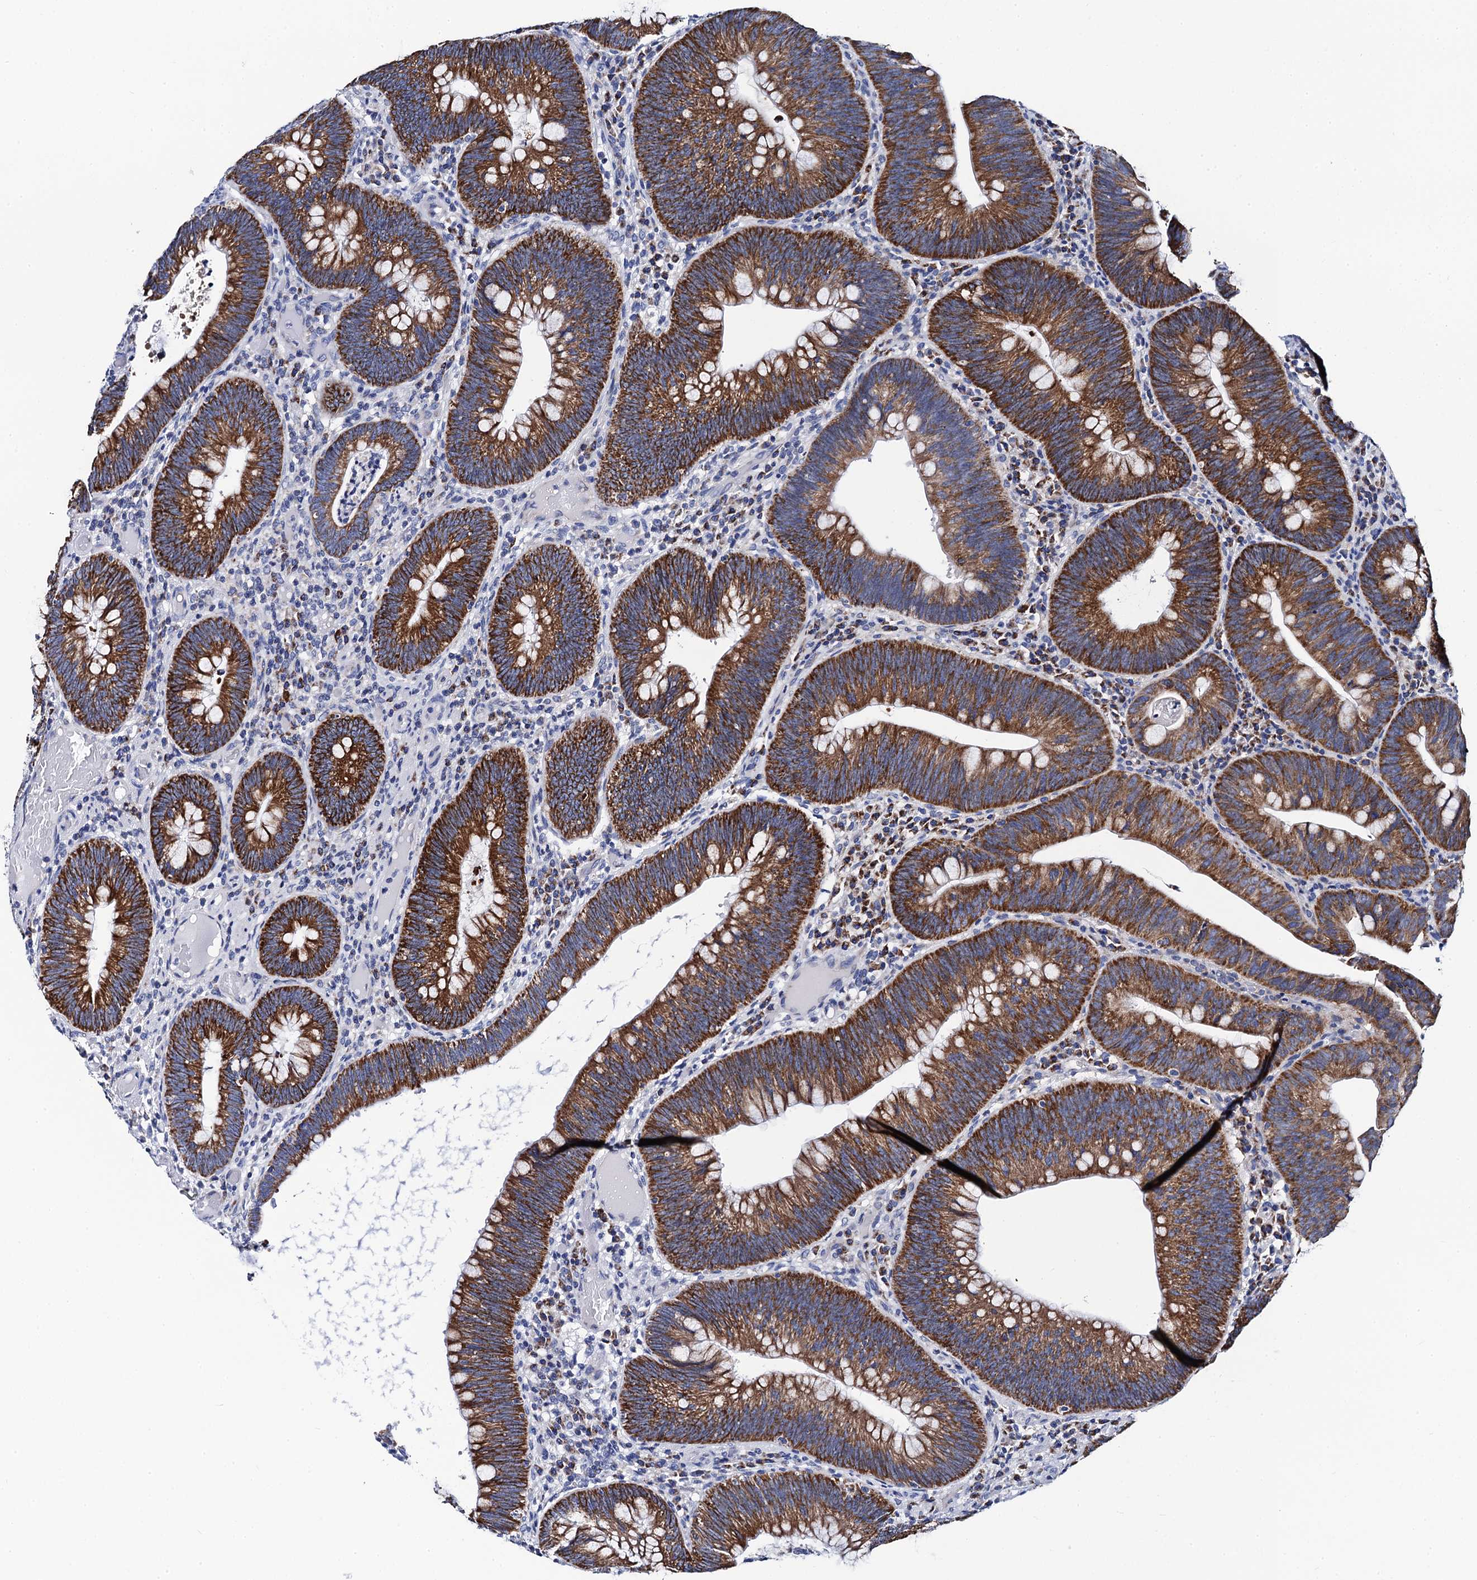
{"staining": {"intensity": "strong", "quantity": ">75%", "location": "cytoplasmic/membranous"}, "tissue": "colorectal cancer", "cell_type": "Tumor cells", "image_type": "cancer", "snomed": [{"axis": "morphology", "description": "Adenocarcinoma, NOS"}, {"axis": "topography", "description": "Rectum"}], "caption": "Protein expression analysis of colorectal cancer (adenocarcinoma) demonstrates strong cytoplasmic/membranous positivity in approximately >75% of tumor cells. (Stains: DAB (3,3'-diaminobenzidine) in brown, nuclei in blue, Microscopy: brightfield microscopy at high magnification).", "gene": "ACADSB", "patient": {"sex": "female", "age": 75}}